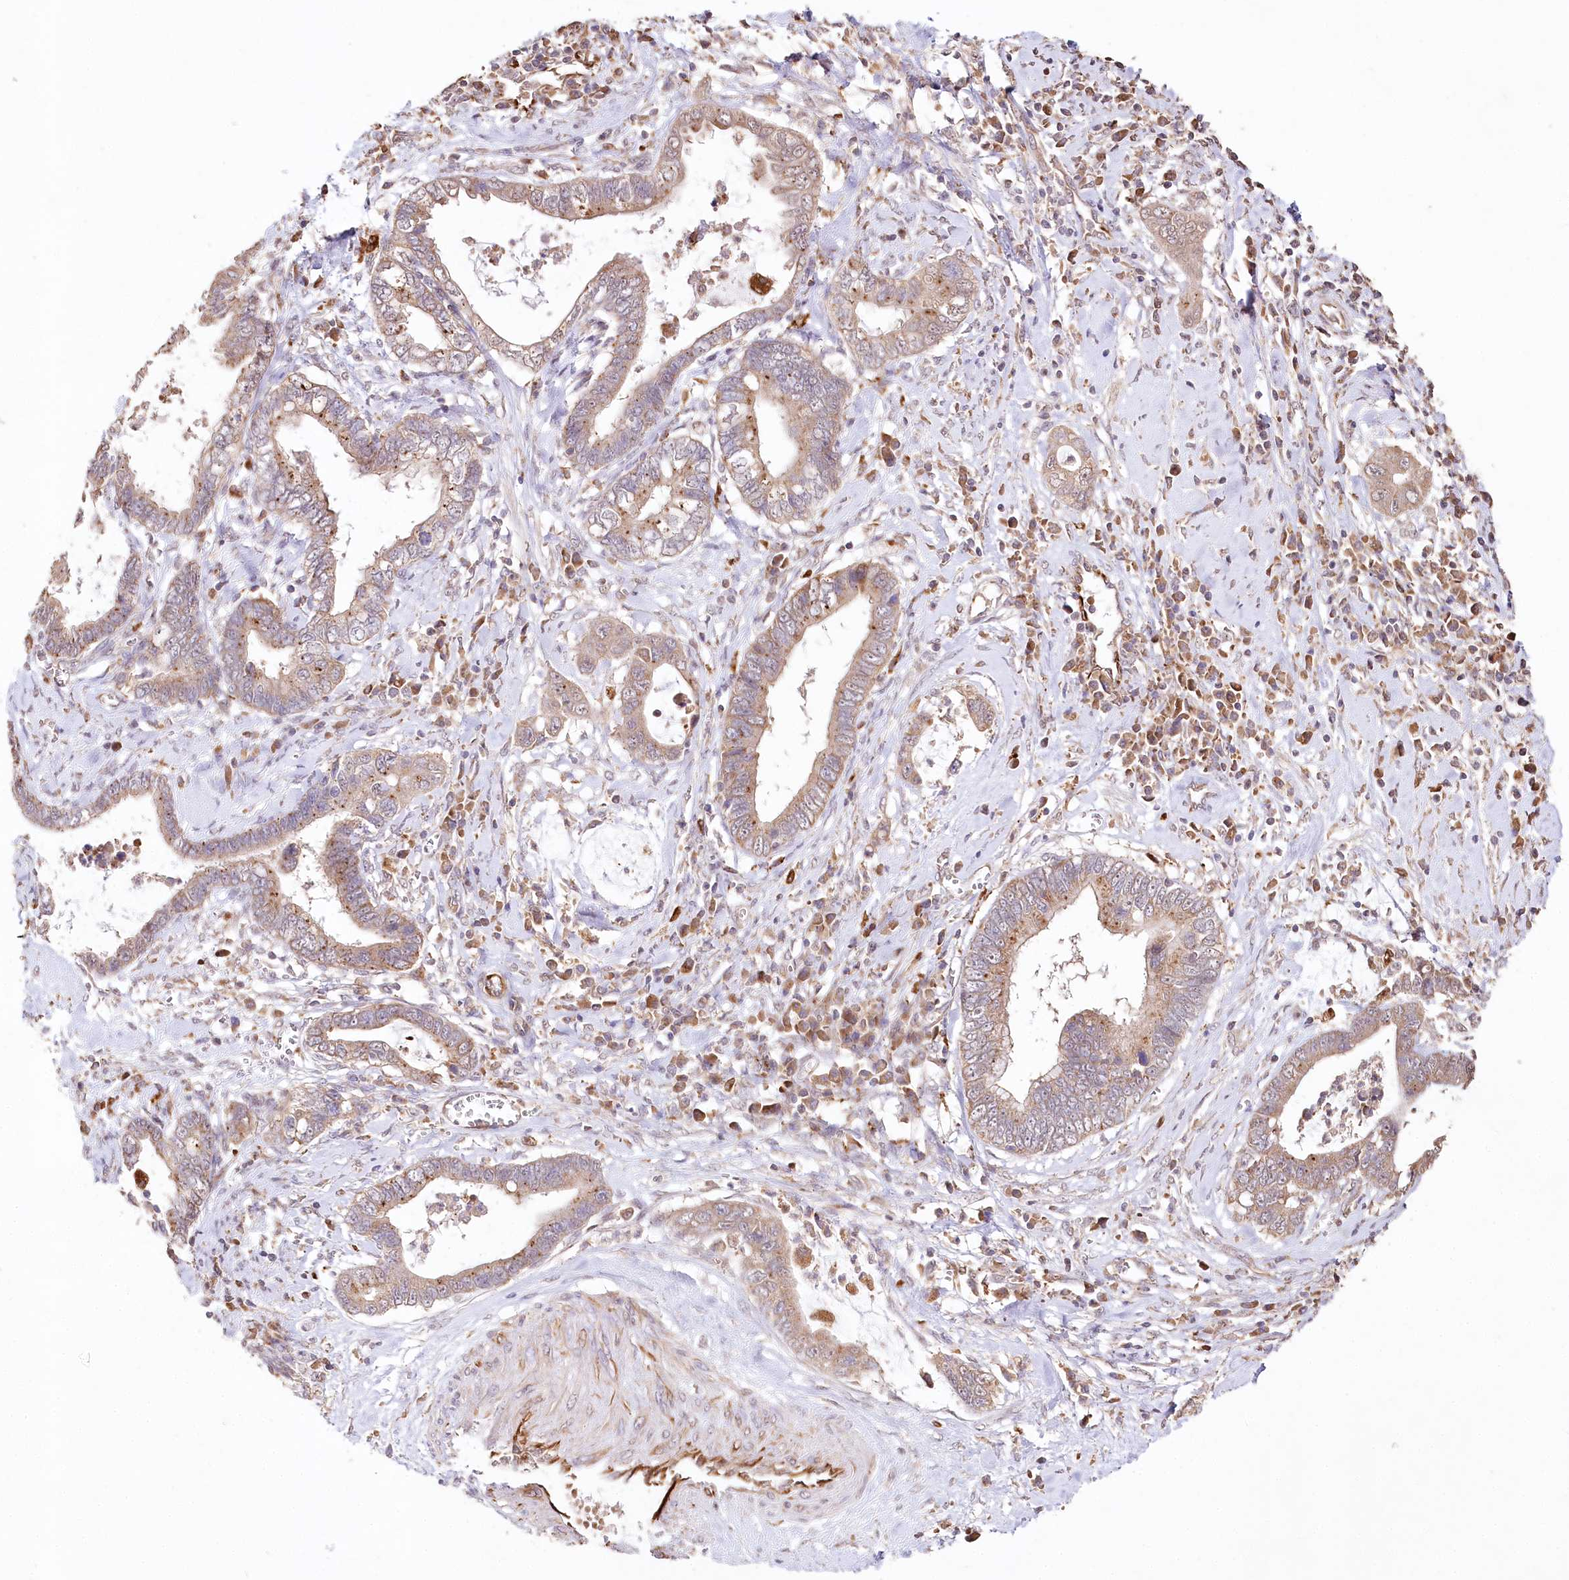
{"staining": {"intensity": "moderate", "quantity": ">75%", "location": "cytoplasmic/membranous"}, "tissue": "cervical cancer", "cell_type": "Tumor cells", "image_type": "cancer", "snomed": [{"axis": "morphology", "description": "Adenocarcinoma, NOS"}, {"axis": "topography", "description": "Cervix"}], "caption": "An immunohistochemistry photomicrograph of neoplastic tissue is shown. Protein staining in brown shows moderate cytoplasmic/membranous positivity in cervical cancer (adenocarcinoma) within tumor cells. (Brightfield microscopy of DAB IHC at high magnification).", "gene": "DMXL1", "patient": {"sex": "female", "age": 44}}